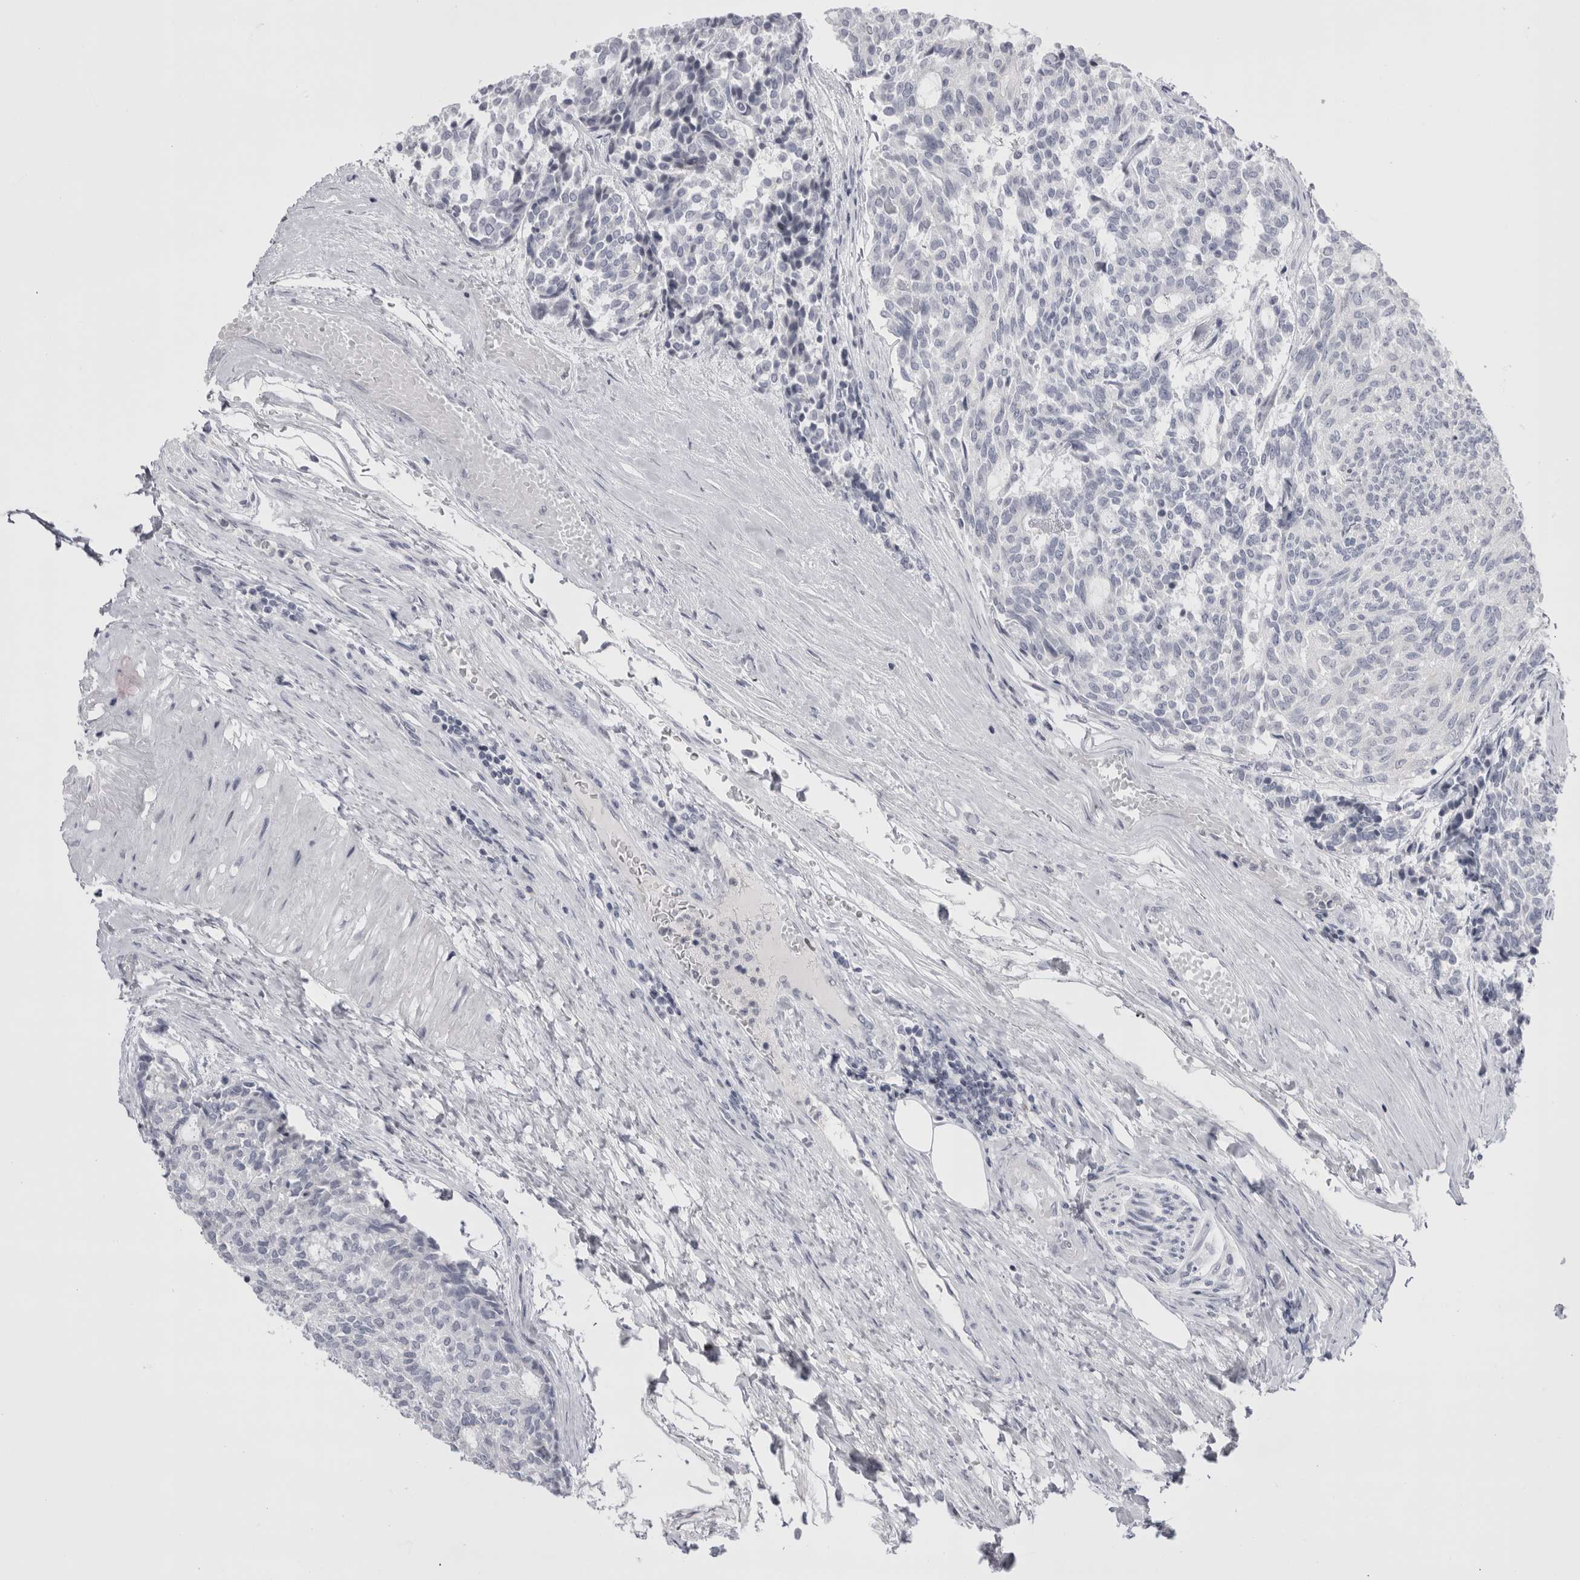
{"staining": {"intensity": "negative", "quantity": "none", "location": "none"}, "tissue": "carcinoid", "cell_type": "Tumor cells", "image_type": "cancer", "snomed": [{"axis": "morphology", "description": "Carcinoid, malignant, NOS"}, {"axis": "topography", "description": "Pancreas"}], "caption": "A photomicrograph of carcinoid stained for a protein exhibits no brown staining in tumor cells. (Brightfield microscopy of DAB (3,3'-diaminobenzidine) immunohistochemistry (IHC) at high magnification).", "gene": "FNDC8", "patient": {"sex": "female", "age": 54}}